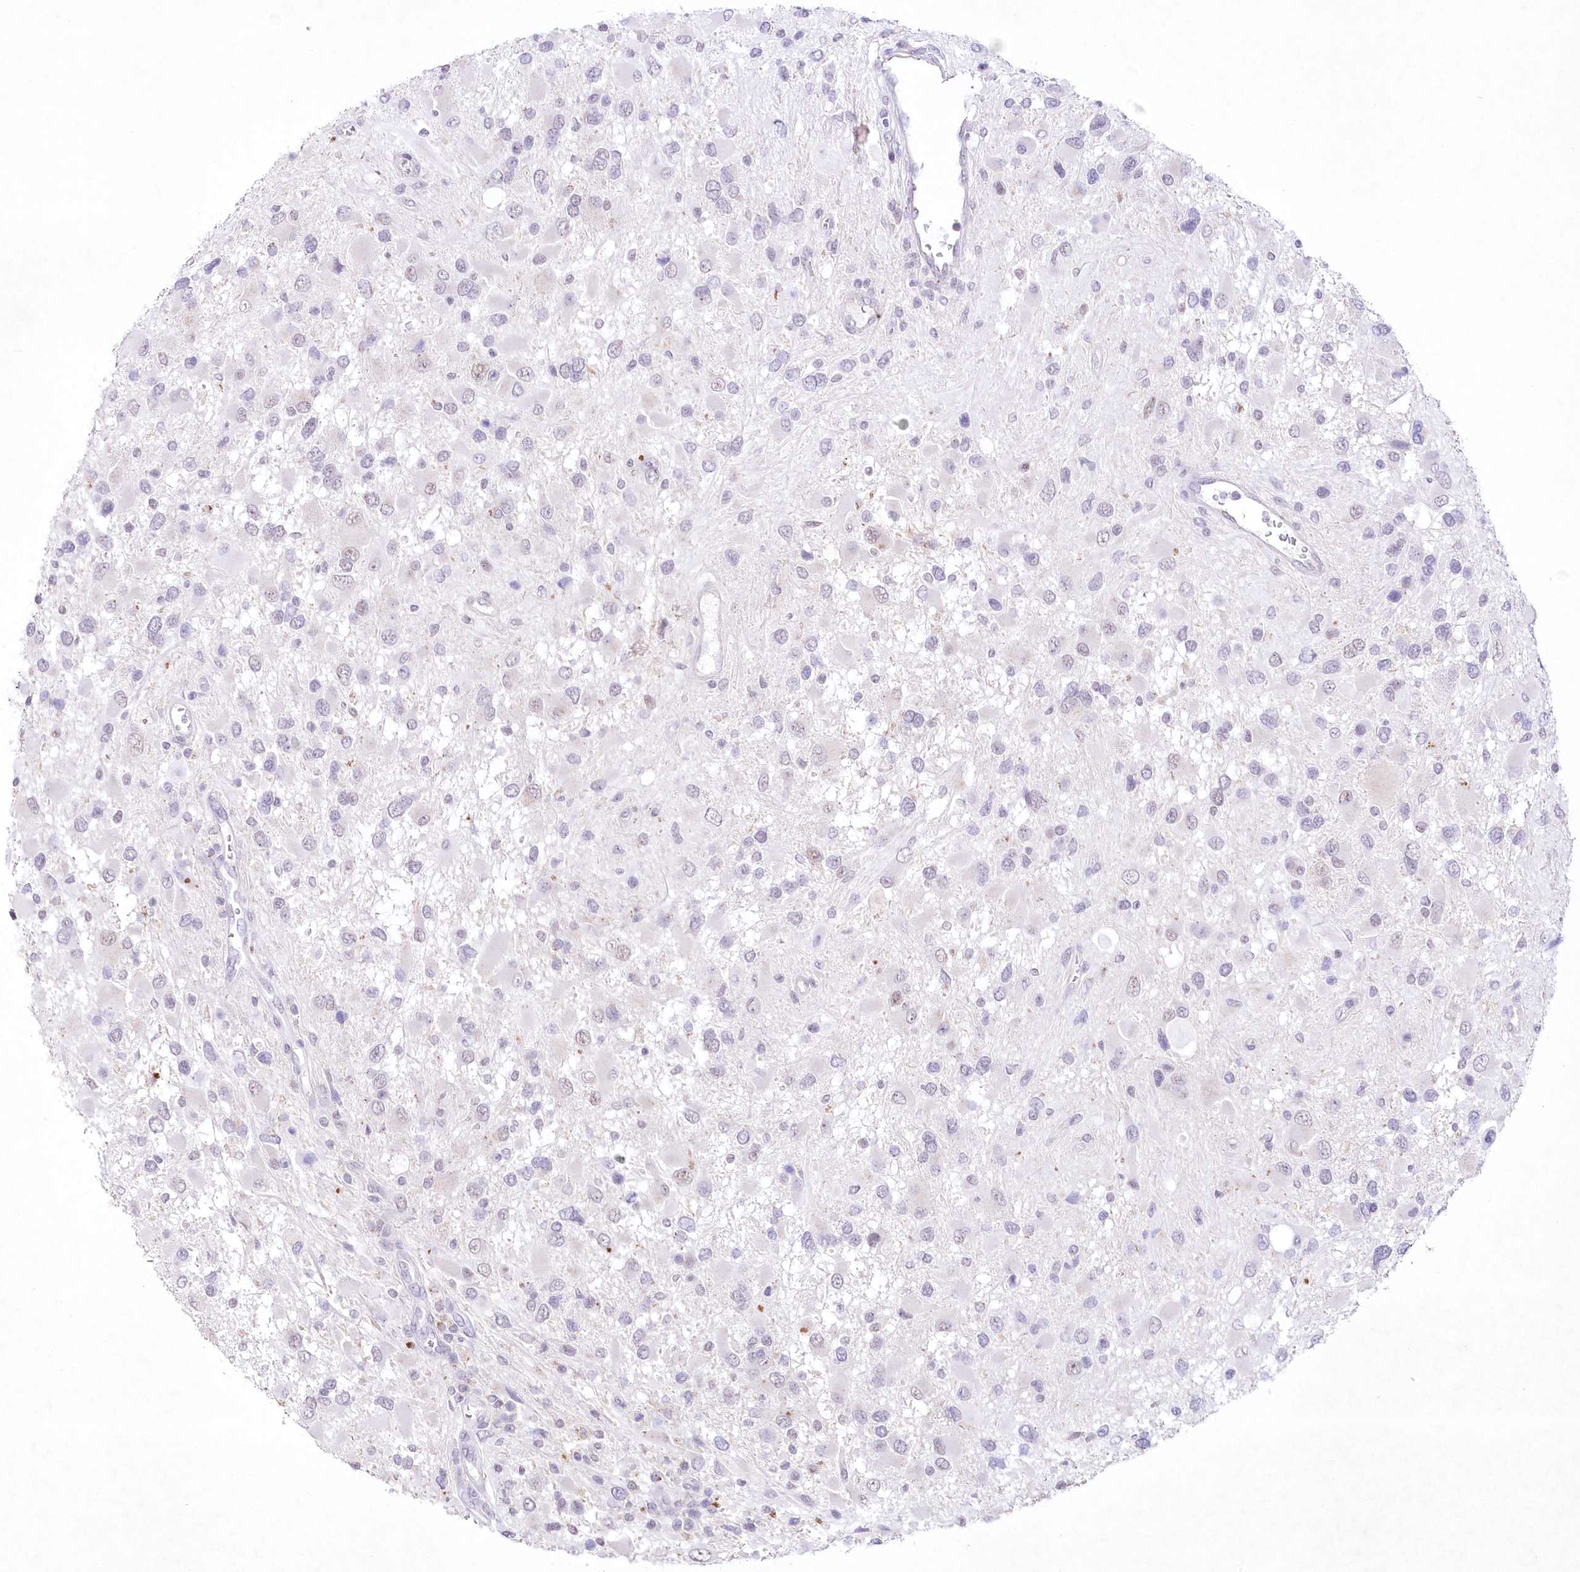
{"staining": {"intensity": "negative", "quantity": "none", "location": "none"}, "tissue": "glioma", "cell_type": "Tumor cells", "image_type": "cancer", "snomed": [{"axis": "morphology", "description": "Glioma, malignant, High grade"}, {"axis": "topography", "description": "Brain"}], "caption": "This is an IHC micrograph of malignant glioma (high-grade). There is no positivity in tumor cells.", "gene": "RBM27", "patient": {"sex": "male", "age": 53}}